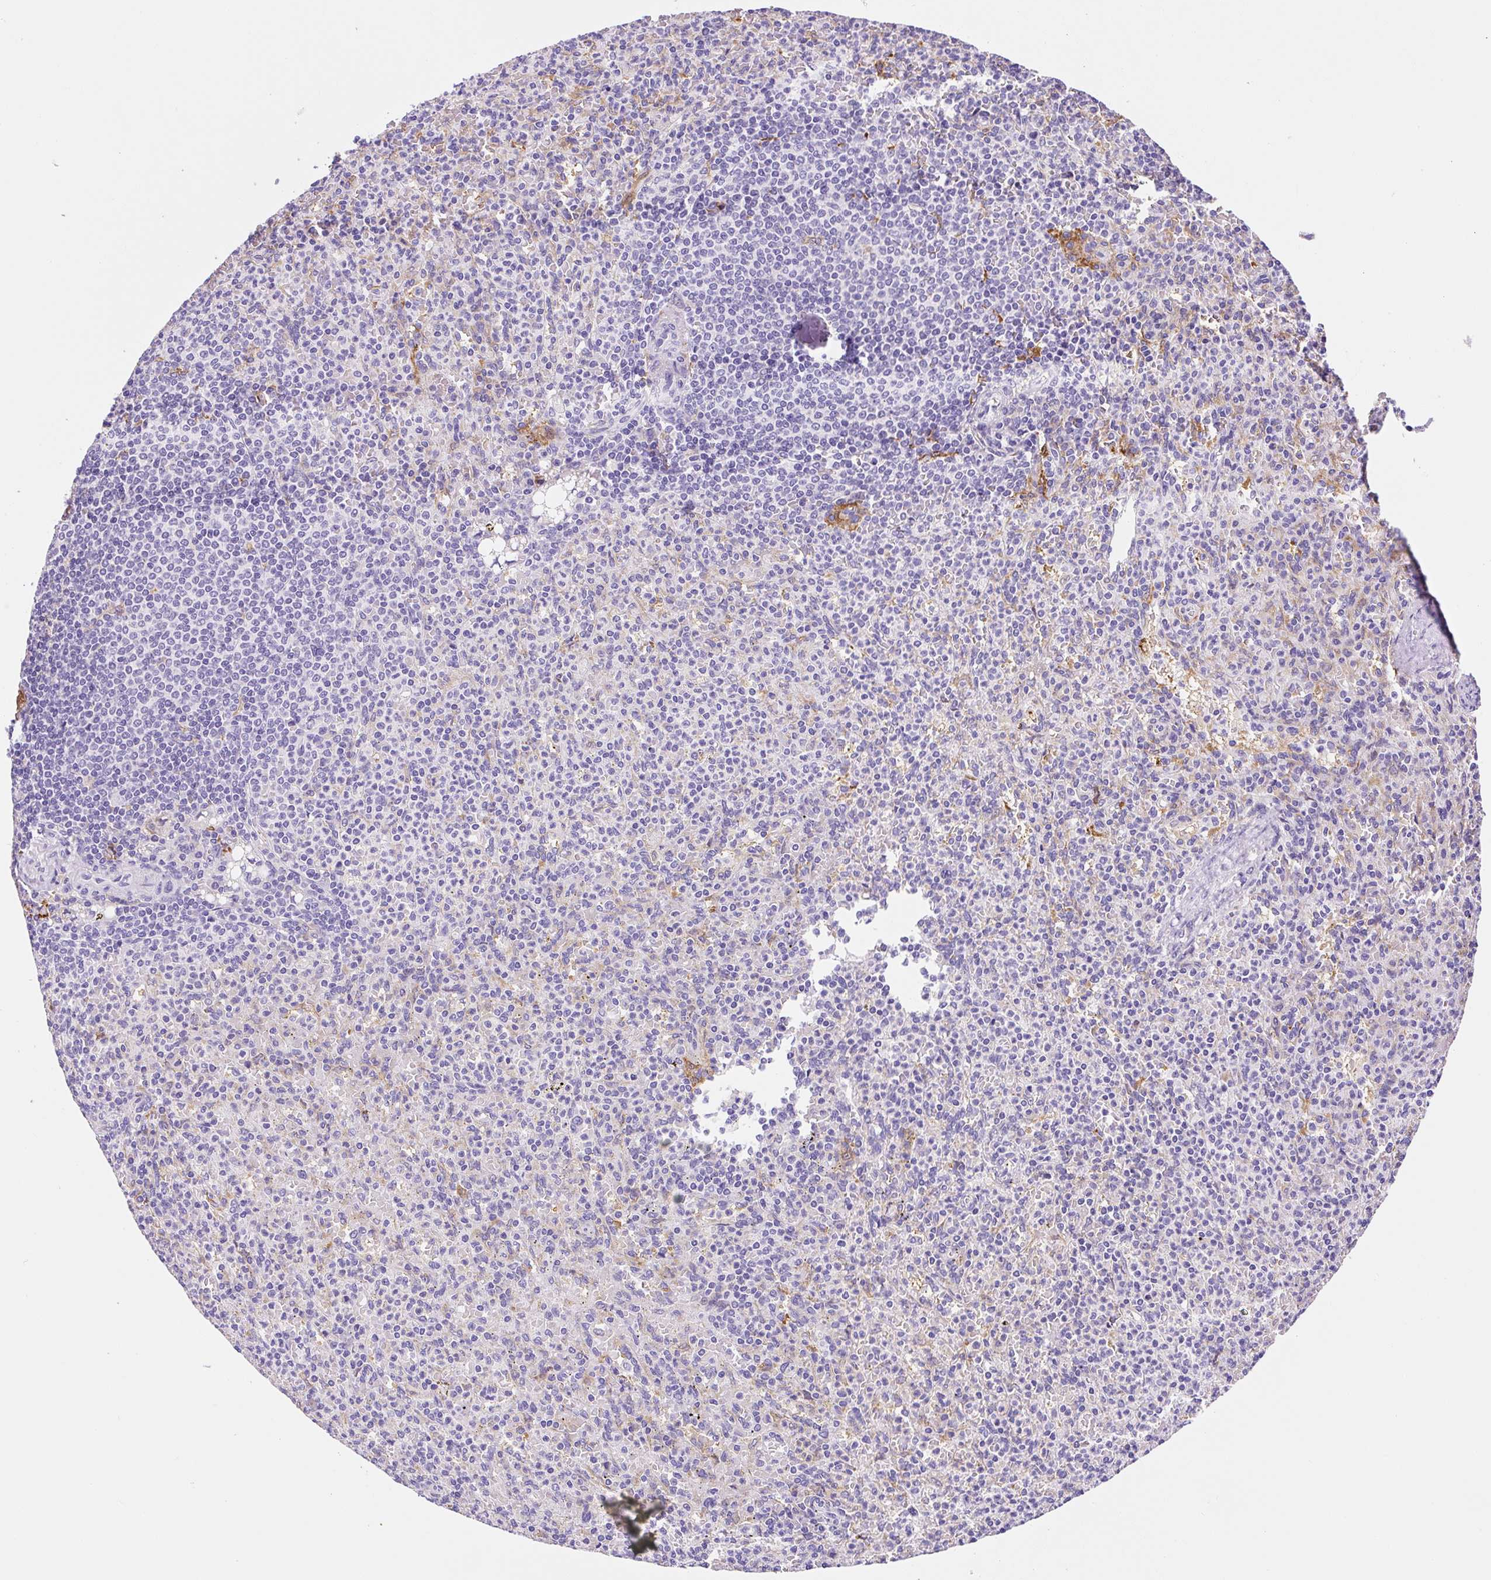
{"staining": {"intensity": "negative", "quantity": "none", "location": "none"}, "tissue": "spleen", "cell_type": "Cells in red pulp", "image_type": "normal", "snomed": [{"axis": "morphology", "description": "Normal tissue, NOS"}, {"axis": "topography", "description": "Spleen"}], "caption": "Immunohistochemistry of normal spleen reveals no staining in cells in red pulp.", "gene": "ASB4", "patient": {"sex": "female", "age": 74}}